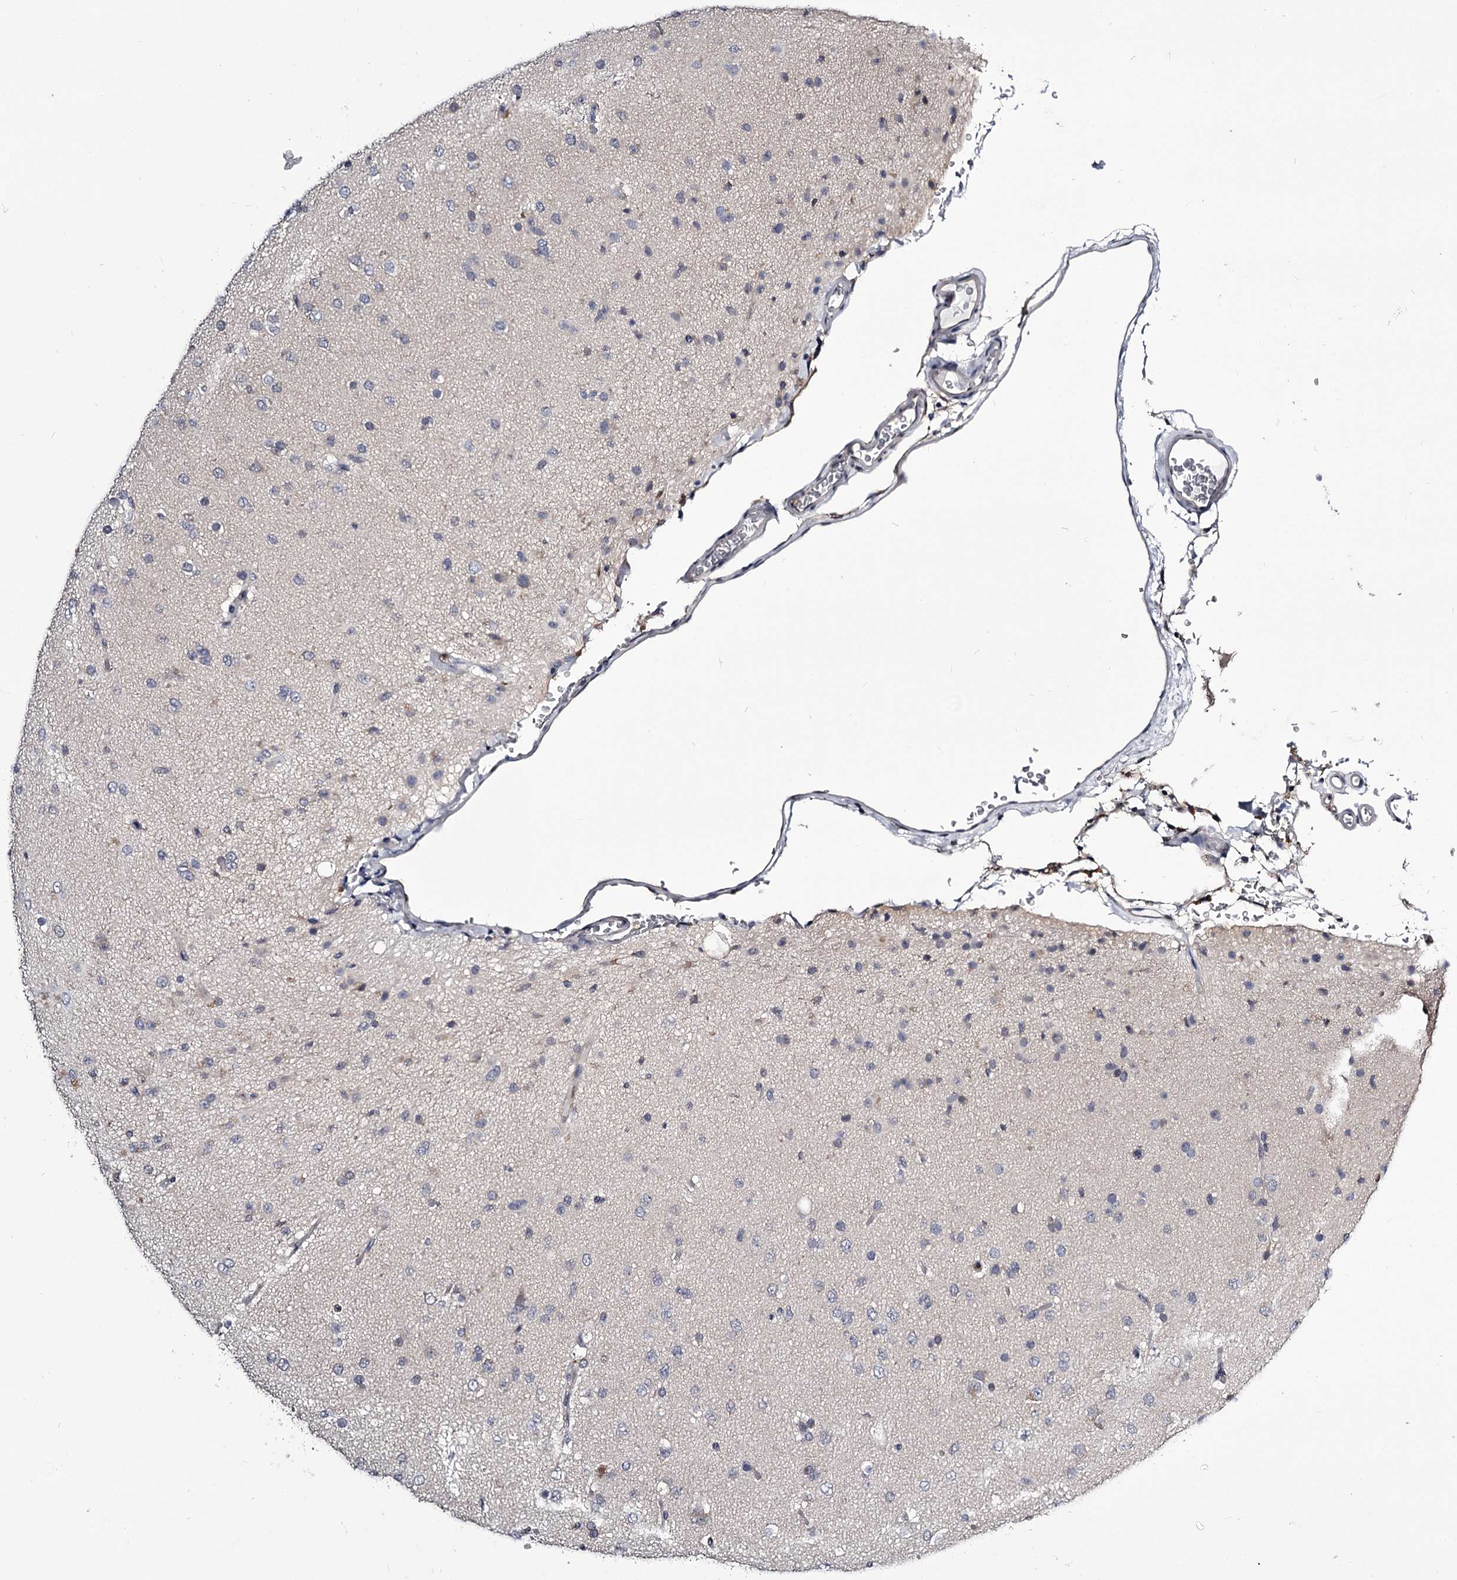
{"staining": {"intensity": "negative", "quantity": "none", "location": "none"}, "tissue": "glioma", "cell_type": "Tumor cells", "image_type": "cancer", "snomed": [{"axis": "morphology", "description": "Glioma, malignant, Low grade"}, {"axis": "topography", "description": "Brain"}], "caption": "There is no significant staining in tumor cells of glioma. The staining was performed using DAB to visualize the protein expression in brown, while the nuclei were stained in blue with hematoxylin (Magnification: 20x).", "gene": "GSTO1", "patient": {"sex": "male", "age": 65}}